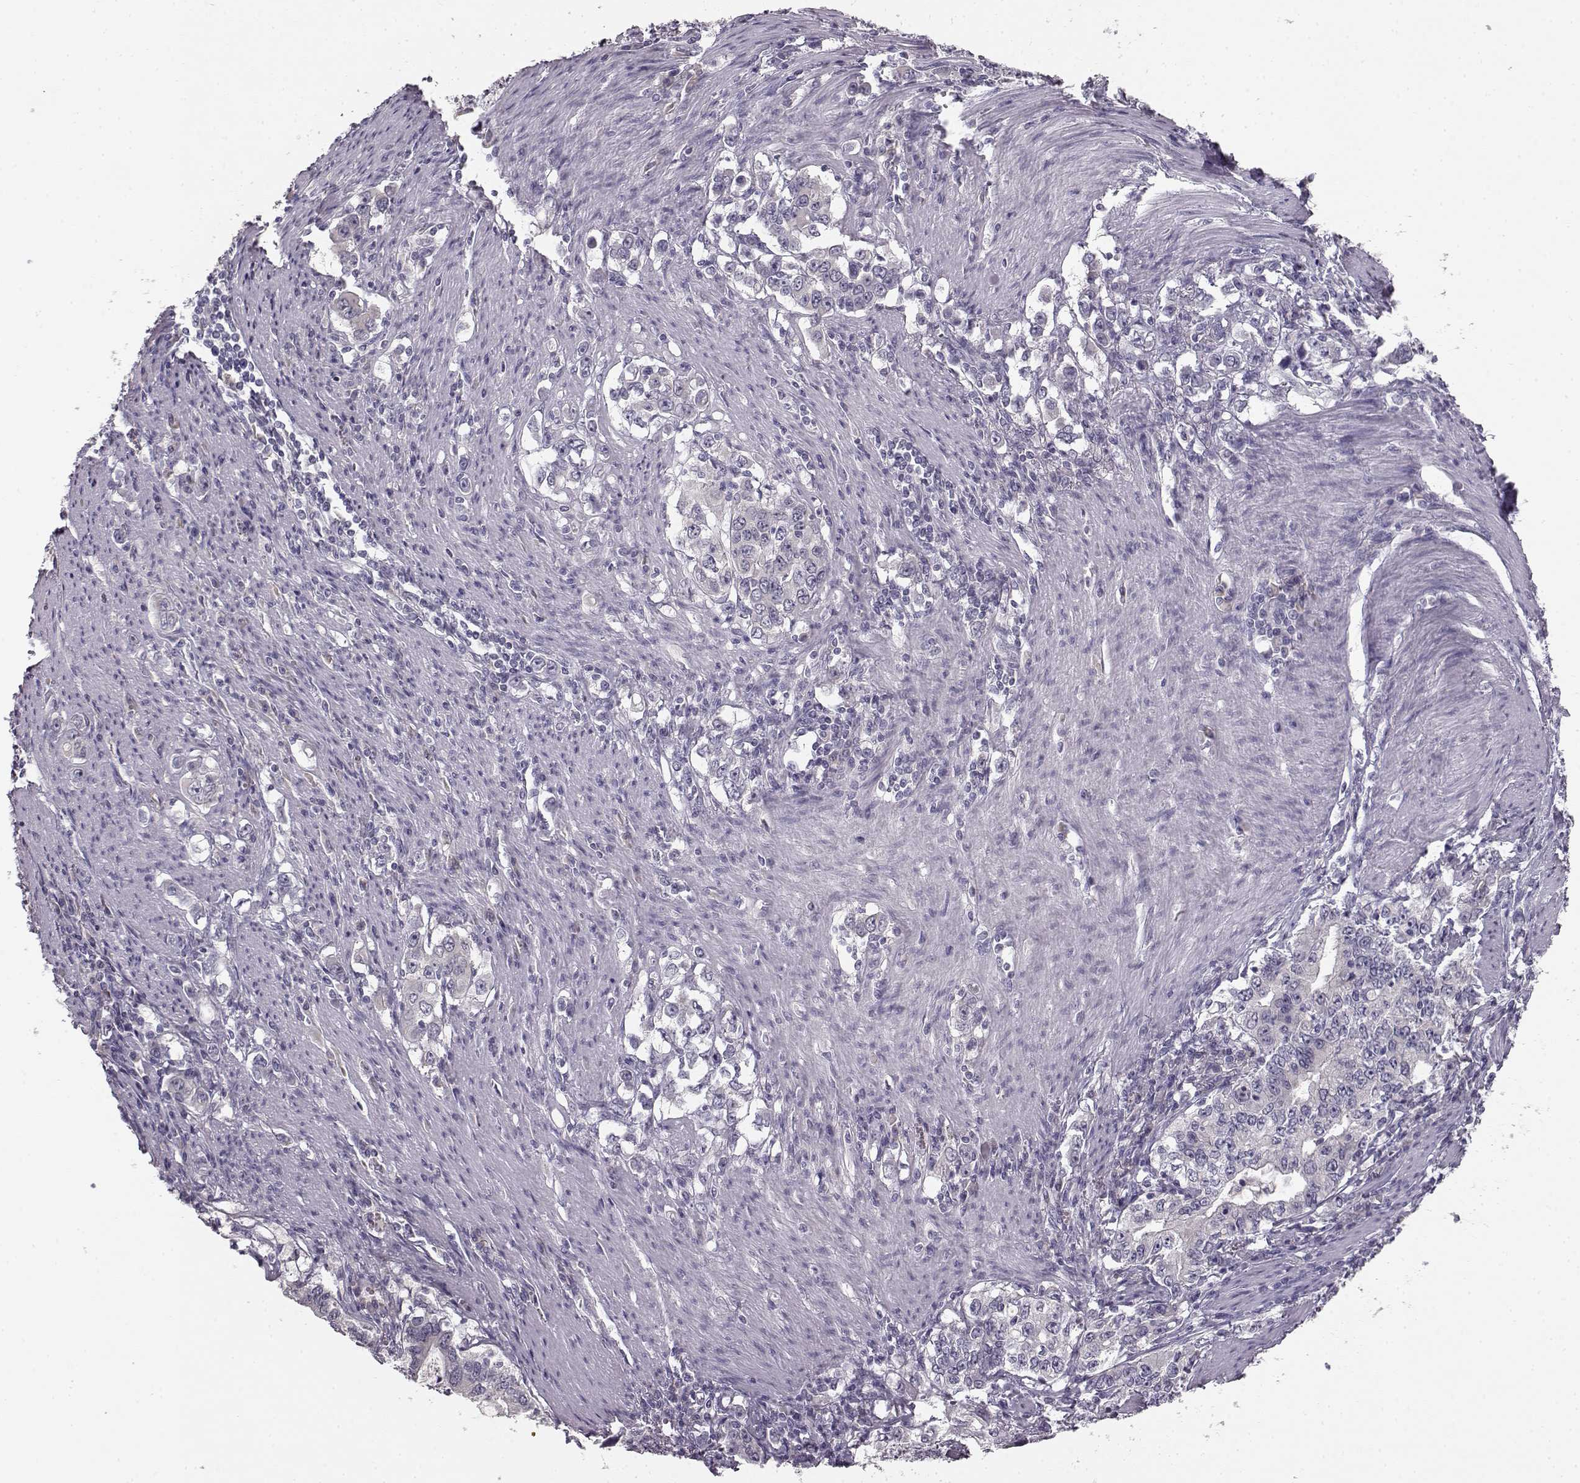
{"staining": {"intensity": "negative", "quantity": "none", "location": "none"}, "tissue": "stomach cancer", "cell_type": "Tumor cells", "image_type": "cancer", "snomed": [{"axis": "morphology", "description": "Adenocarcinoma, NOS"}, {"axis": "topography", "description": "Stomach, lower"}], "caption": "Tumor cells are negative for brown protein staining in adenocarcinoma (stomach). Brightfield microscopy of immunohistochemistry stained with DAB (3,3'-diaminobenzidine) (brown) and hematoxylin (blue), captured at high magnification.", "gene": "BFSP2", "patient": {"sex": "female", "age": 72}}